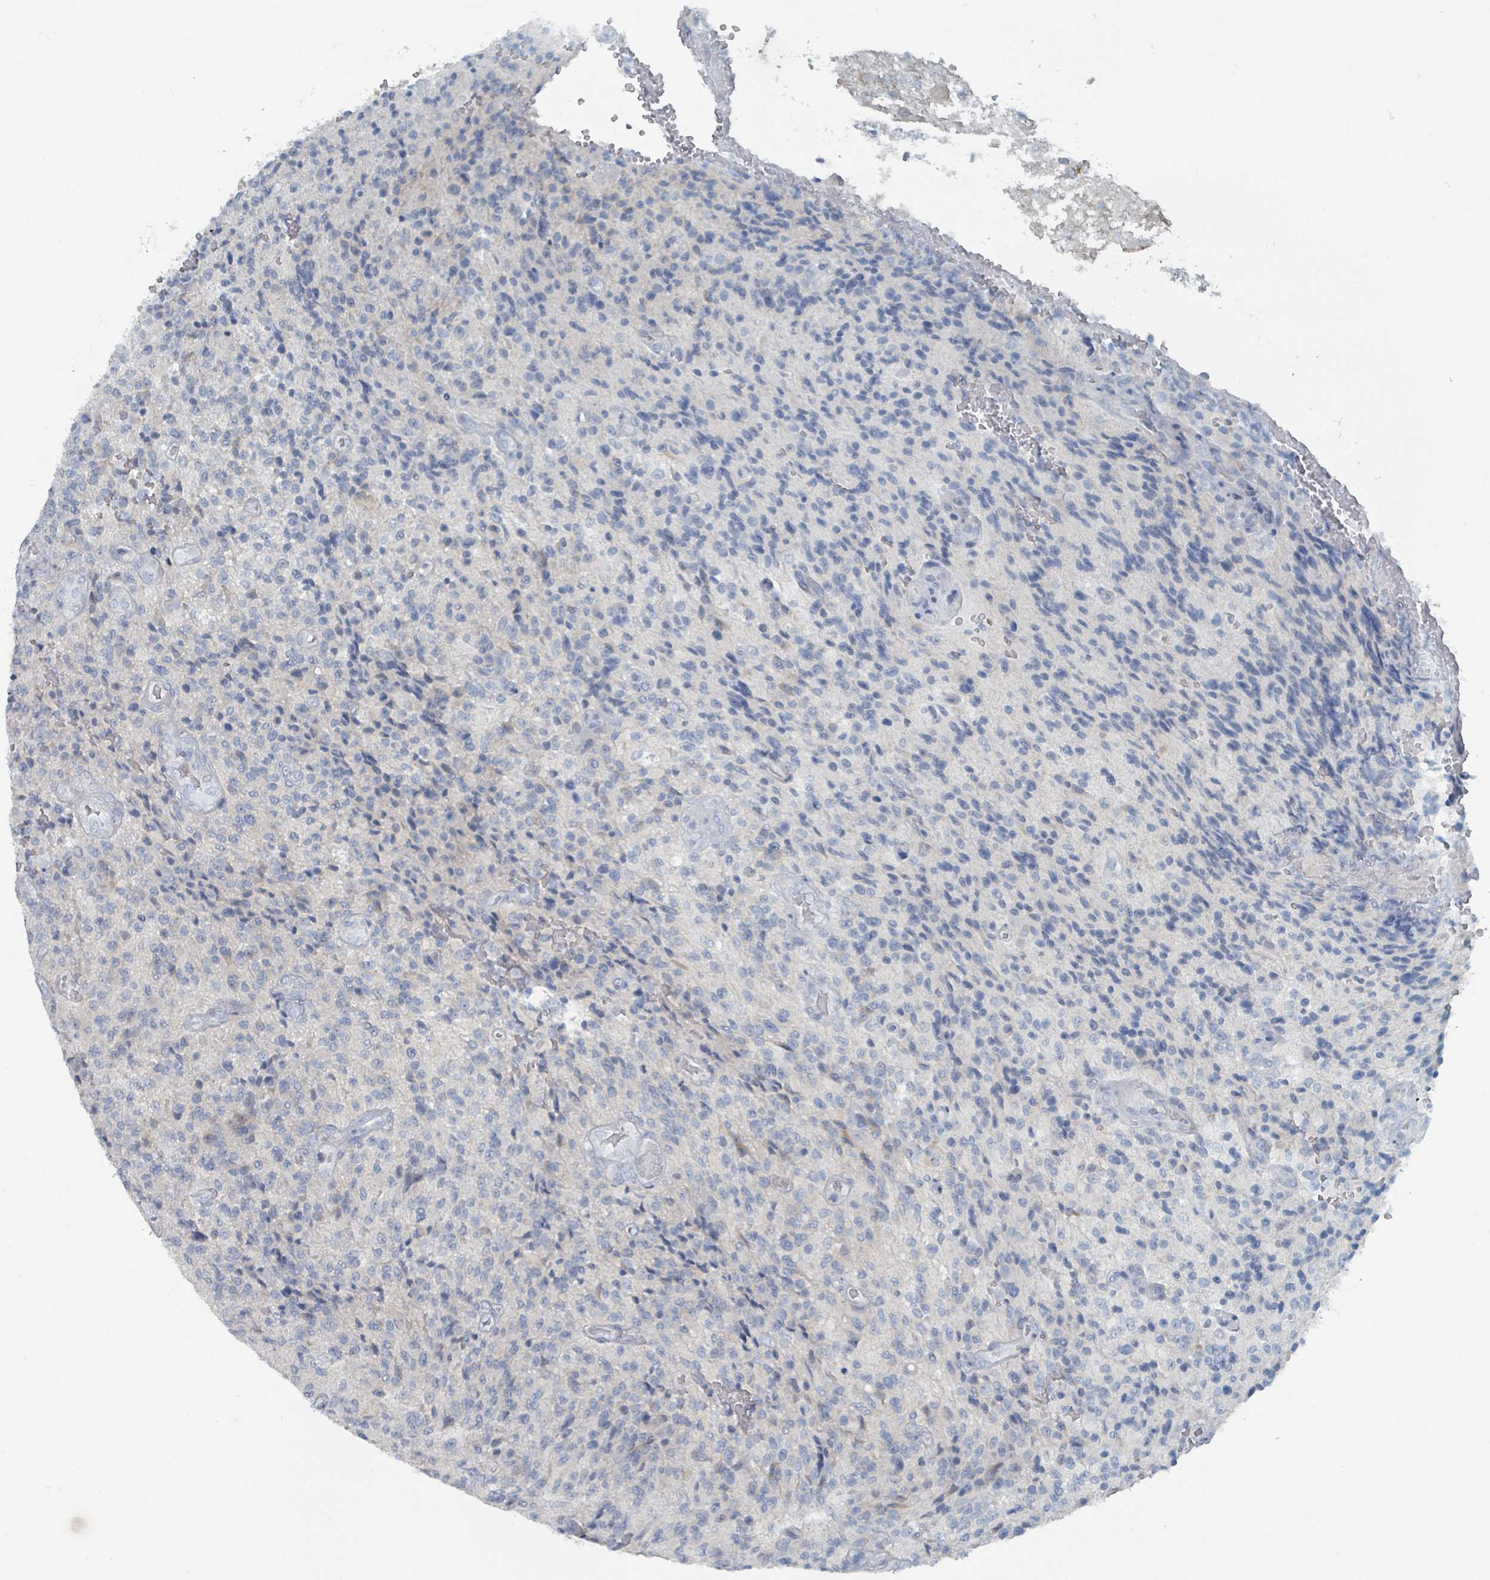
{"staining": {"intensity": "negative", "quantity": "none", "location": "none"}, "tissue": "glioma", "cell_type": "Tumor cells", "image_type": "cancer", "snomed": [{"axis": "morphology", "description": "Normal tissue, NOS"}, {"axis": "morphology", "description": "Glioma, malignant, High grade"}, {"axis": "topography", "description": "Cerebral cortex"}], "caption": "Glioma was stained to show a protein in brown. There is no significant positivity in tumor cells.", "gene": "GAMT", "patient": {"sex": "male", "age": 56}}